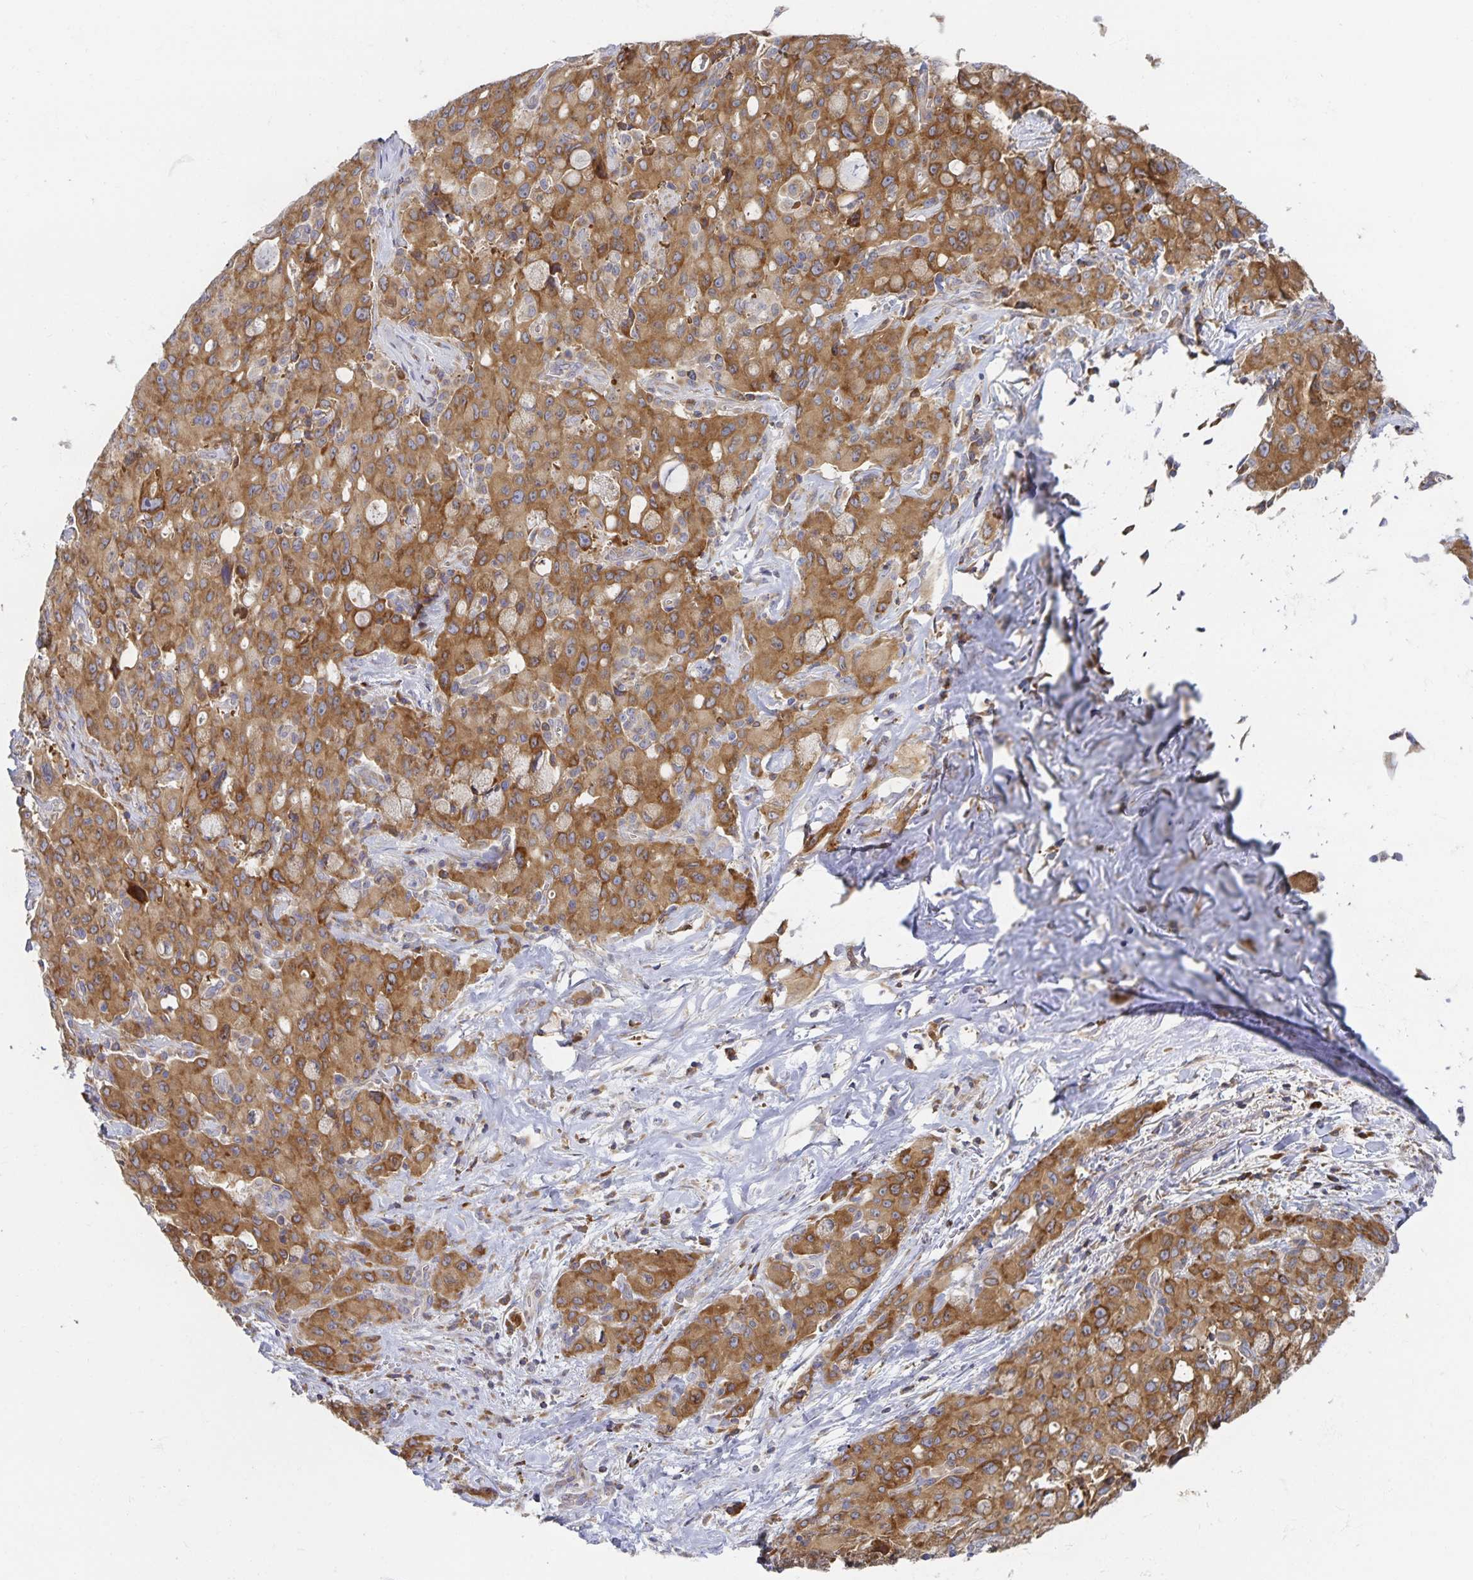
{"staining": {"intensity": "moderate", "quantity": ">75%", "location": "cytoplasmic/membranous"}, "tissue": "lung cancer", "cell_type": "Tumor cells", "image_type": "cancer", "snomed": [{"axis": "morphology", "description": "Adenocarcinoma, NOS"}, {"axis": "topography", "description": "Lung"}], "caption": "IHC histopathology image of human lung adenocarcinoma stained for a protein (brown), which reveals medium levels of moderate cytoplasmic/membranous staining in about >75% of tumor cells.", "gene": "NOMO1", "patient": {"sex": "female", "age": 44}}